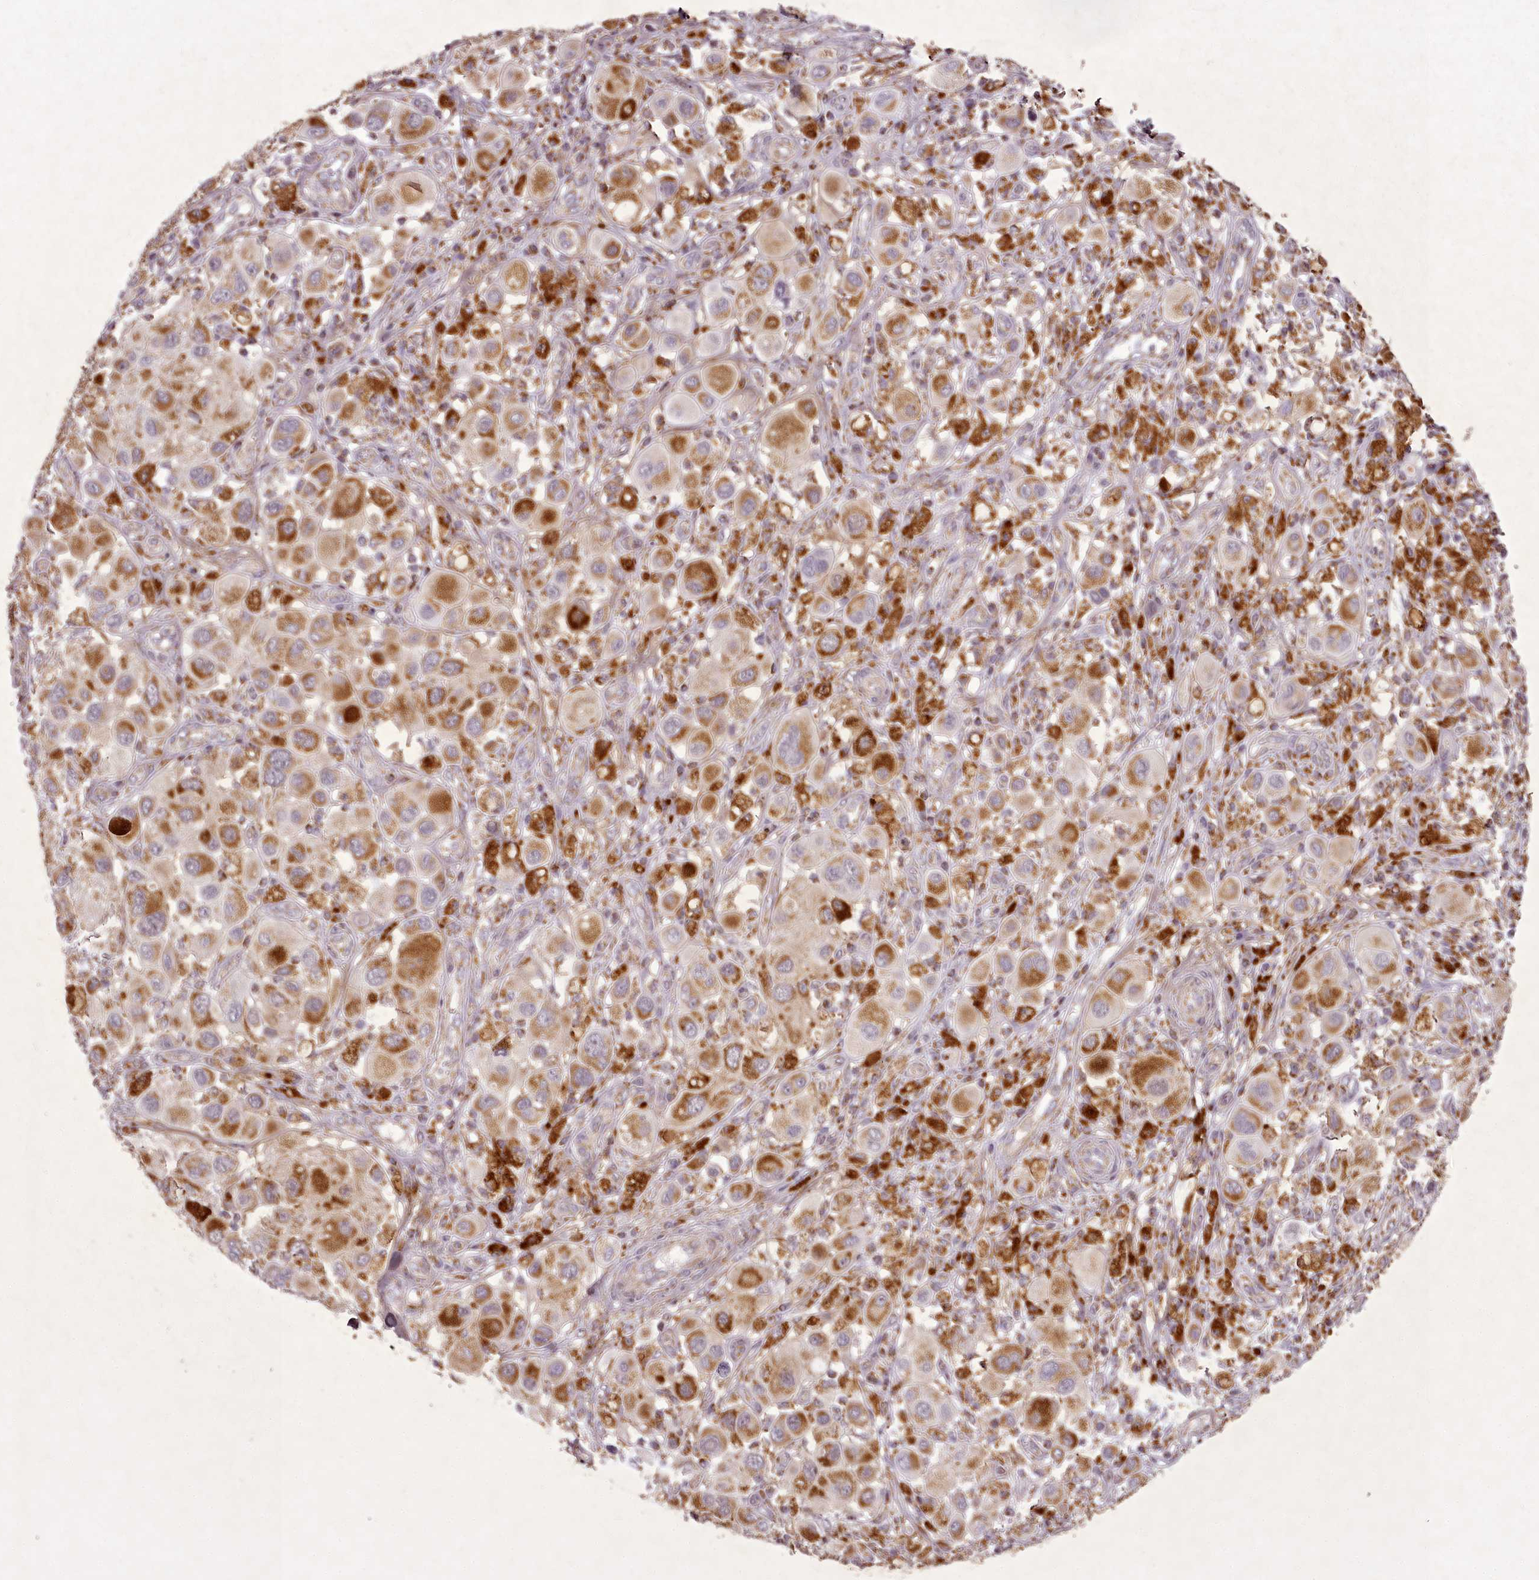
{"staining": {"intensity": "strong", "quantity": ">75%", "location": "cytoplasmic/membranous"}, "tissue": "melanoma", "cell_type": "Tumor cells", "image_type": "cancer", "snomed": [{"axis": "morphology", "description": "Malignant melanoma, Metastatic site"}, {"axis": "topography", "description": "Skin"}], "caption": "Tumor cells display strong cytoplasmic/membranous expression in about >75% of cells in malignant melanoma (metastatic site).", "gene": "CHCHD2", "patient": {"sex": "male", "age": 41}}